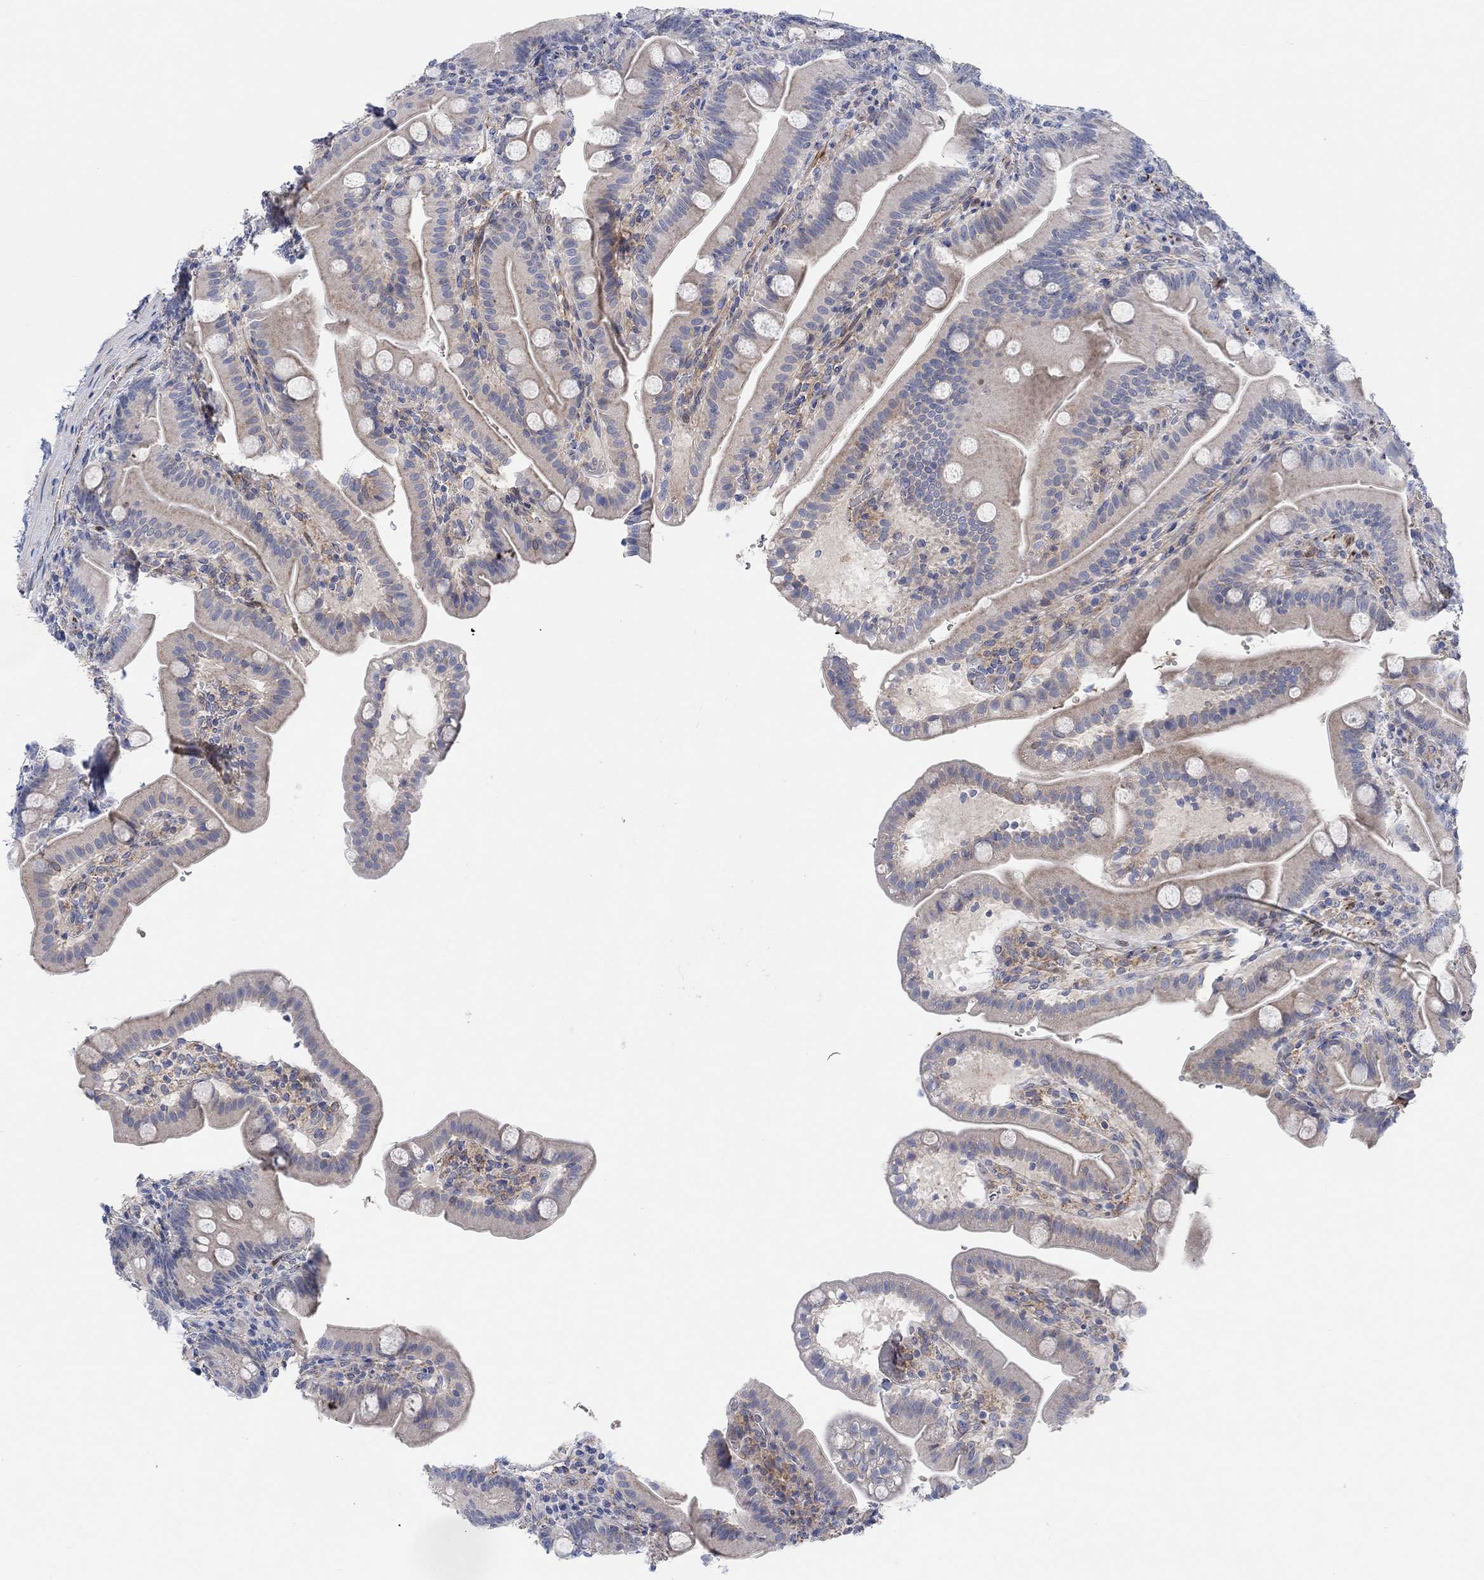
{"staining": {"intensity": "negative", "quantity": "none", "location": "none"}, "tissue": "small intestine", "cell_type": "Glandular cells", "image_type": "normal", "snomed": [{"axis": "morphology", "description": "Normal tissue, NOS"}, {"axis": "topography", "description": "Small intestine"}], "caption": "Photomicrograph shows no significant protein staining in glandular cells of unremarkable small intestine. (Brightfield microscopy of DAB (3,3'-diaminobenzidine) immunohistochemistry at high magnification).", "gene": "PMFBP1", "patient": {"sex": "male", "age": 66}}